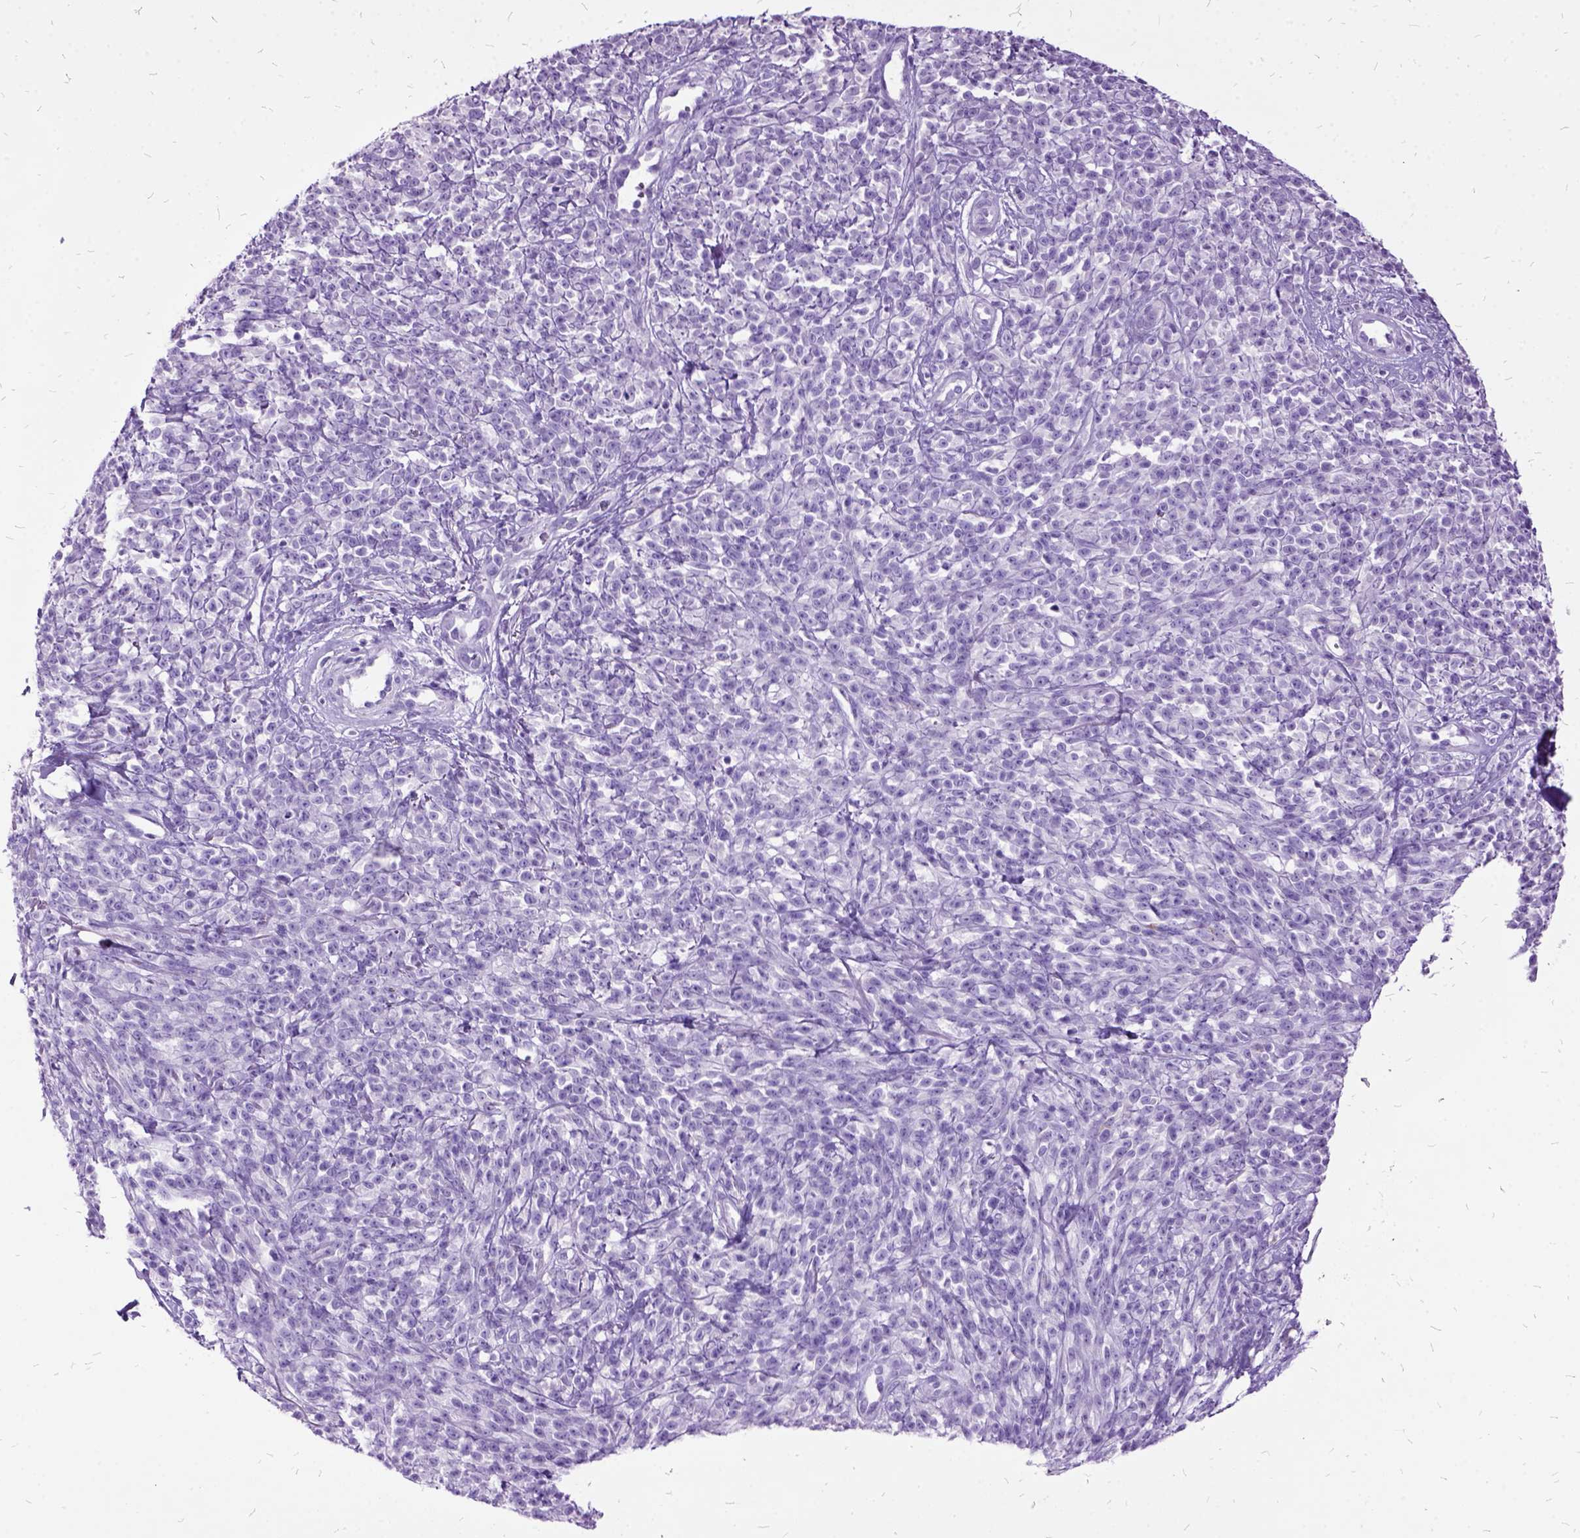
{"staining": {"intensity": "negative", "quantity": "none", "location": "none"}, "tissue": "melanoma", "cell_type": "Tumor cells", "image_type": "cancer", "snomed": [{"axis": "morphology", "description": "Malignant melanoma, NOS"}, {"axis": "topography", "description": "Skin"}, {"axis": "topography", "description": "Skin of trunk"}], "caption": "DAB immunohistochemical staining of human malignant melanoma reveals no significant positivity in tumor cells.", "gene": "MME", "patient": {"sex": "male", "age": 74}}